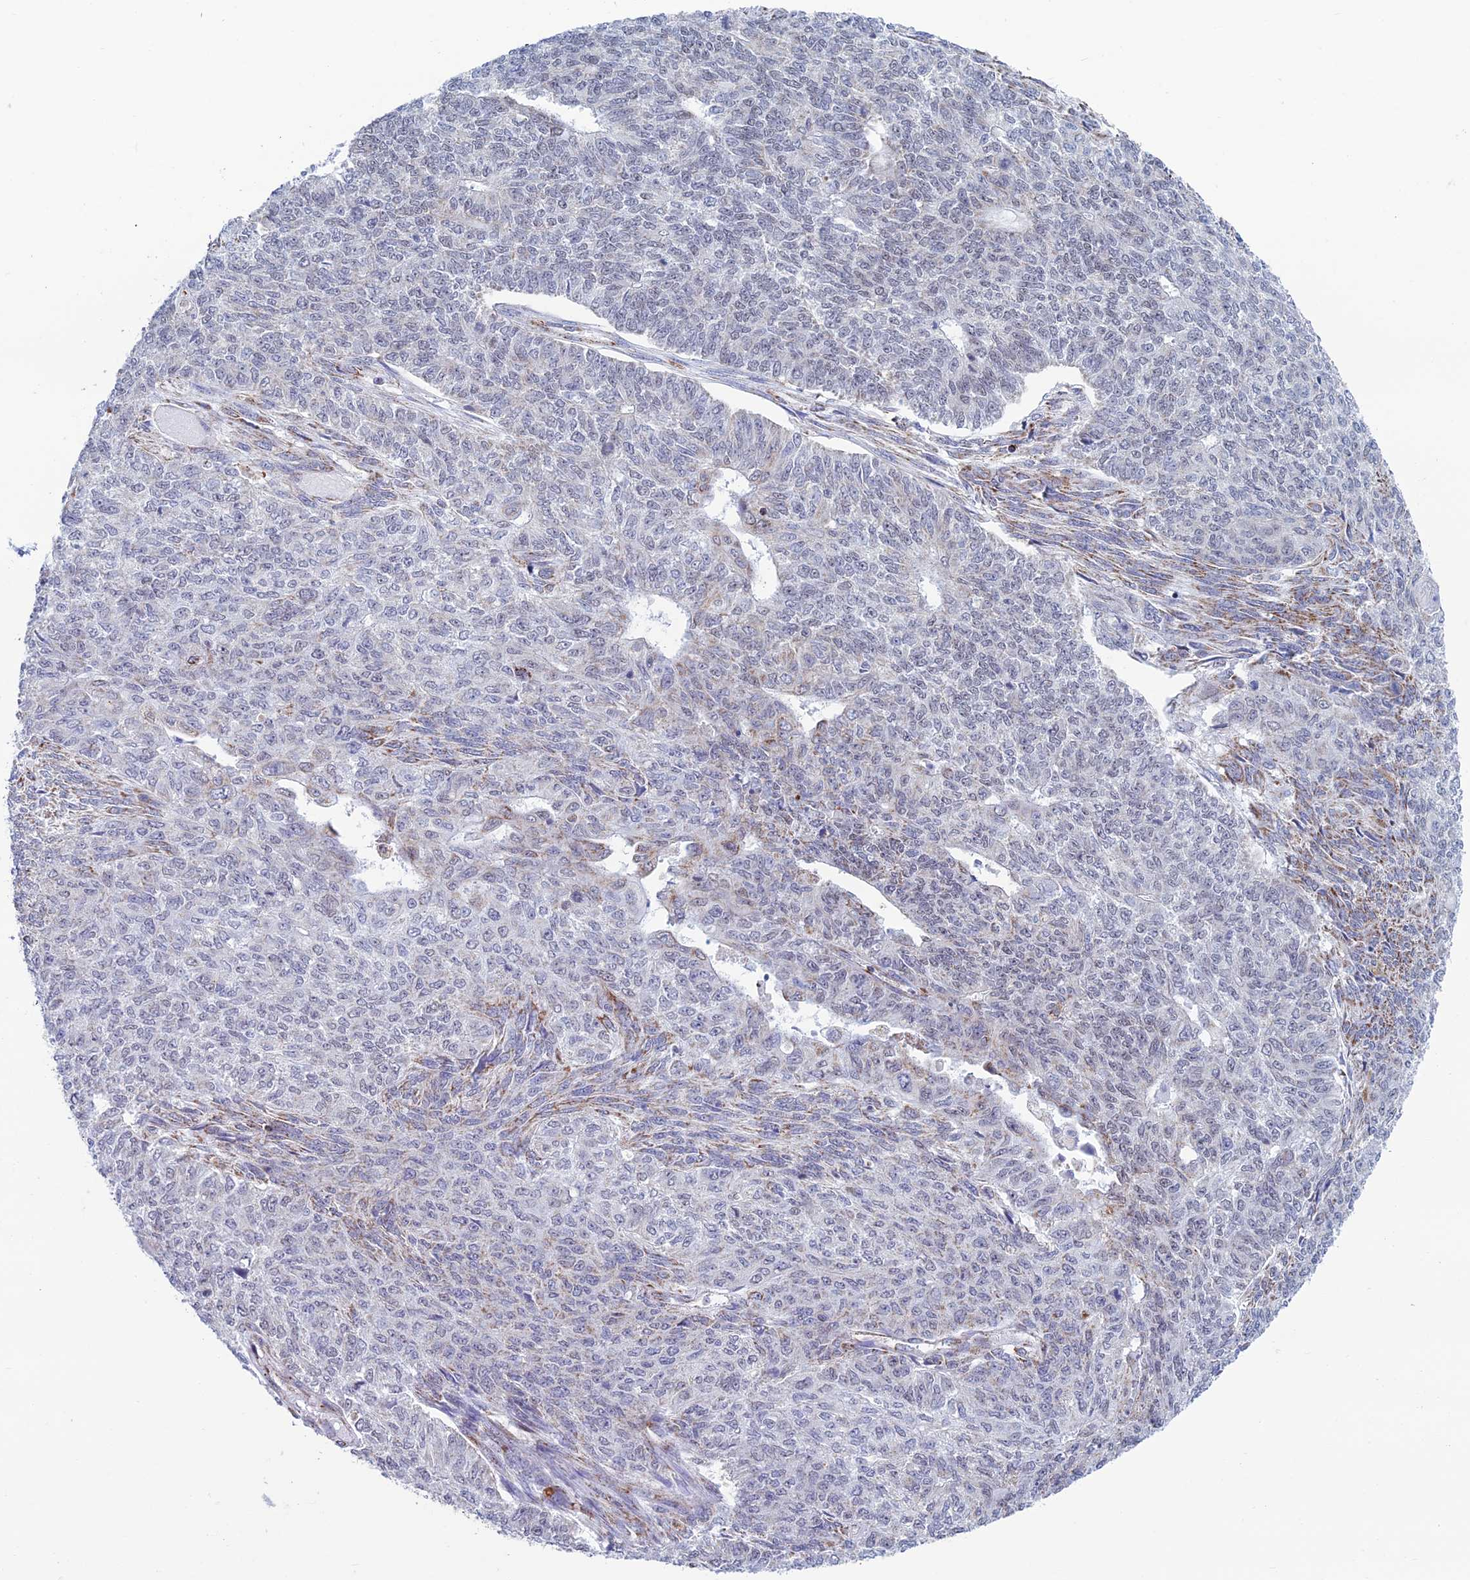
{"staining": {"intensity": "moderate", "quantity": "<25%", "location": "cytoplasmic/membranous"}, "tissue": "endometrial cancer", "cell_type": "Tumor cells", "image_type": "cancer", "snomed": [{"axis": "morphology", "description": "Adenocarcinoma, NOS"}, {"axis": "topography", "description": "Endometrium"}], "caption": "DAB immunohistochemical staining of endometrial adenocarcinoma demonstrates moderate cytoplasmic/membranous protein expression in approximately <25% of tumor cells.", "gene": "ZNG1B", "patient": {"sex": "female", "age": 32}}